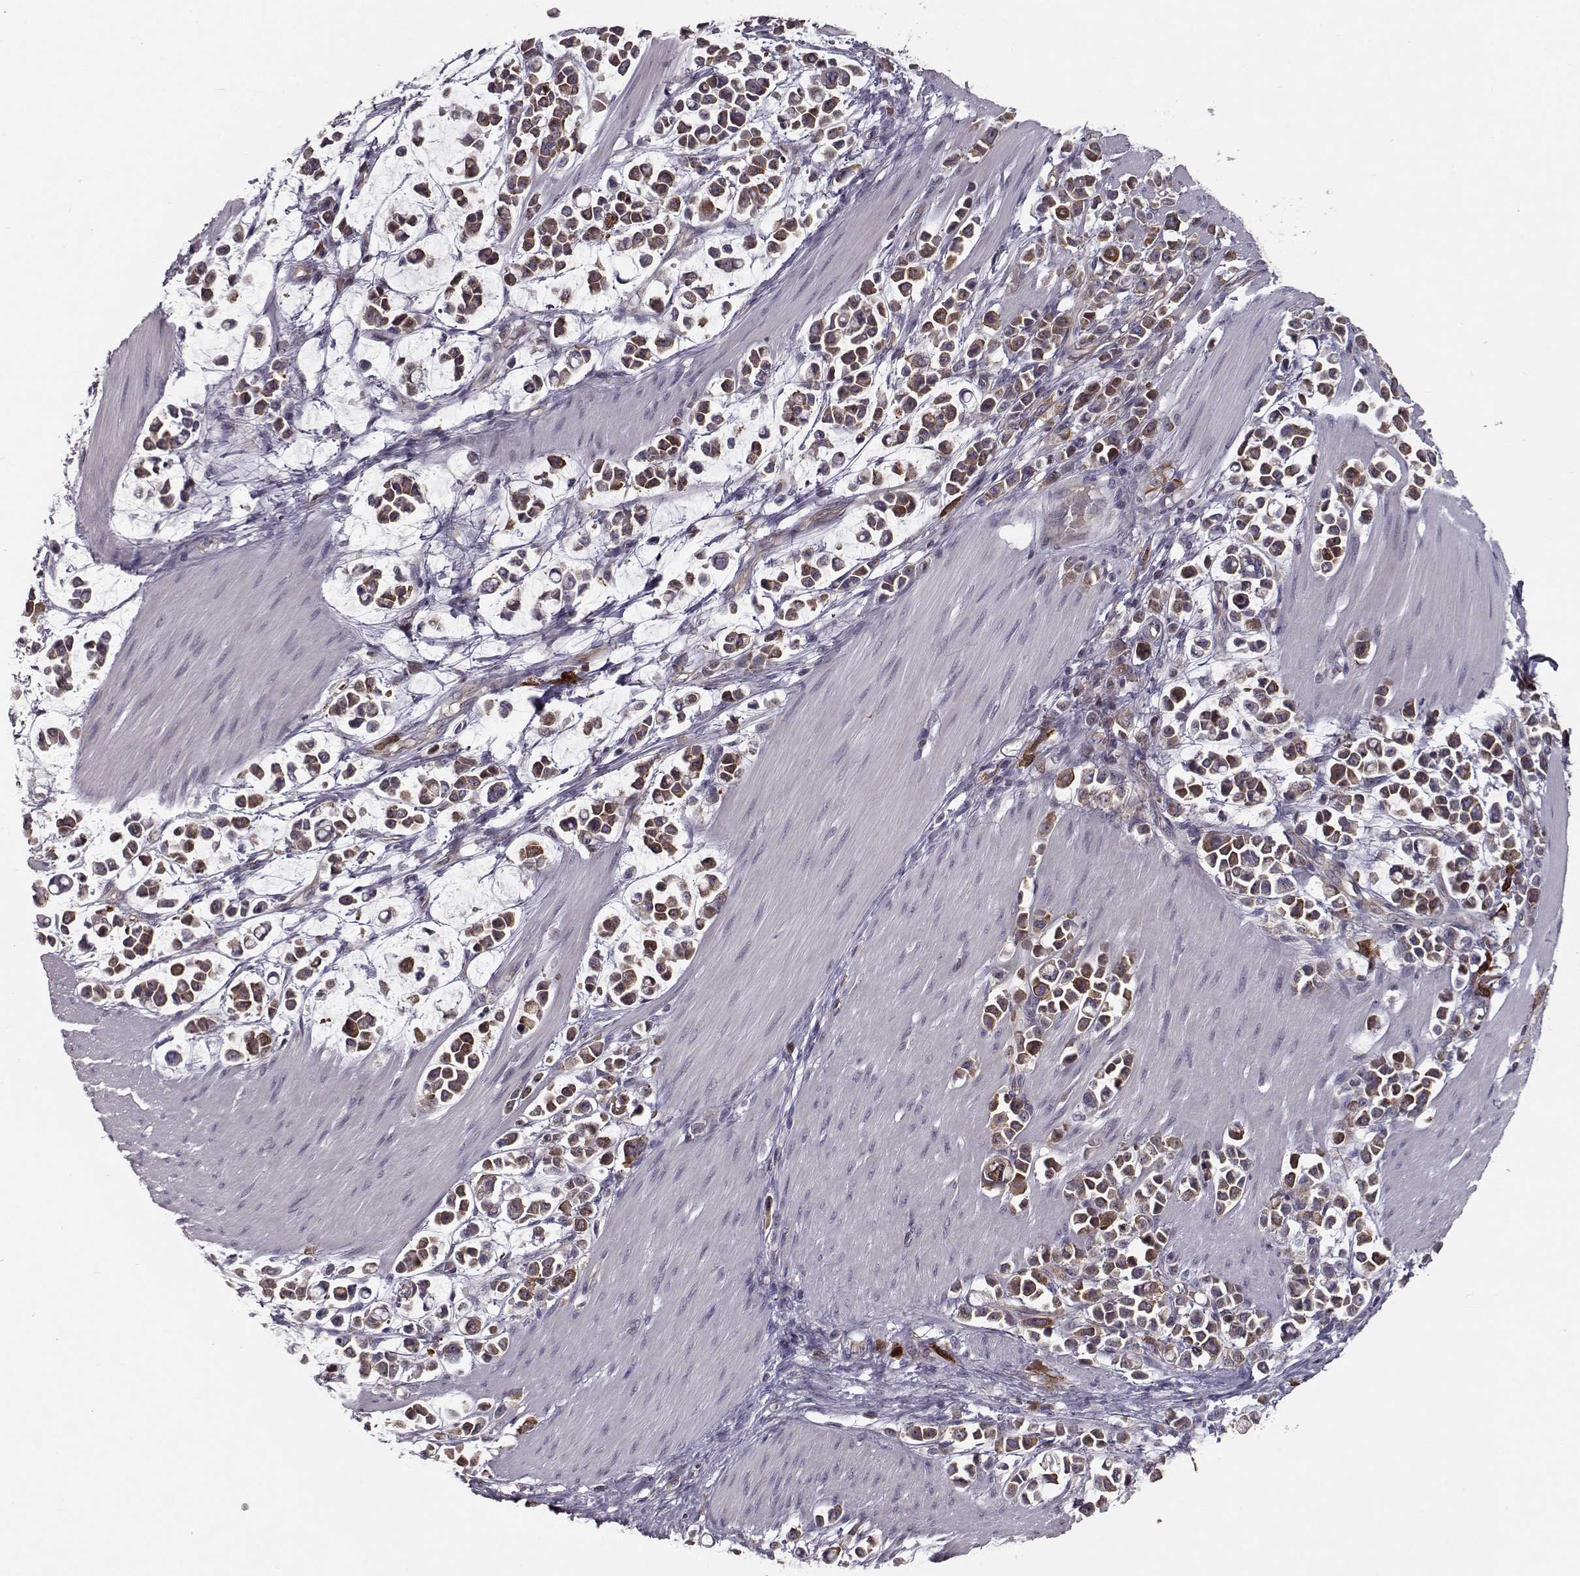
{"staining": {"intensity": "strong", "quantity": "25%-75%", "location": "cytoplasmic/membranous"}, "tissue": "stomach cancer", "cell_type": "Tumor cells", "image_type": "cancer", "snomed": [{"axis": "morphology", "description": "Adenocarcinoma, NOS"}, {"axis": "topography", "description": "Stomach"}], "caption": "Tumor cells display high levels of strong cytoplasmic/membranous positivity in about 25%-75% of cells in human stomach adenocarcinoma.", "gene": "RANBP1", "patient": {"sex": "male", "age": 82}}